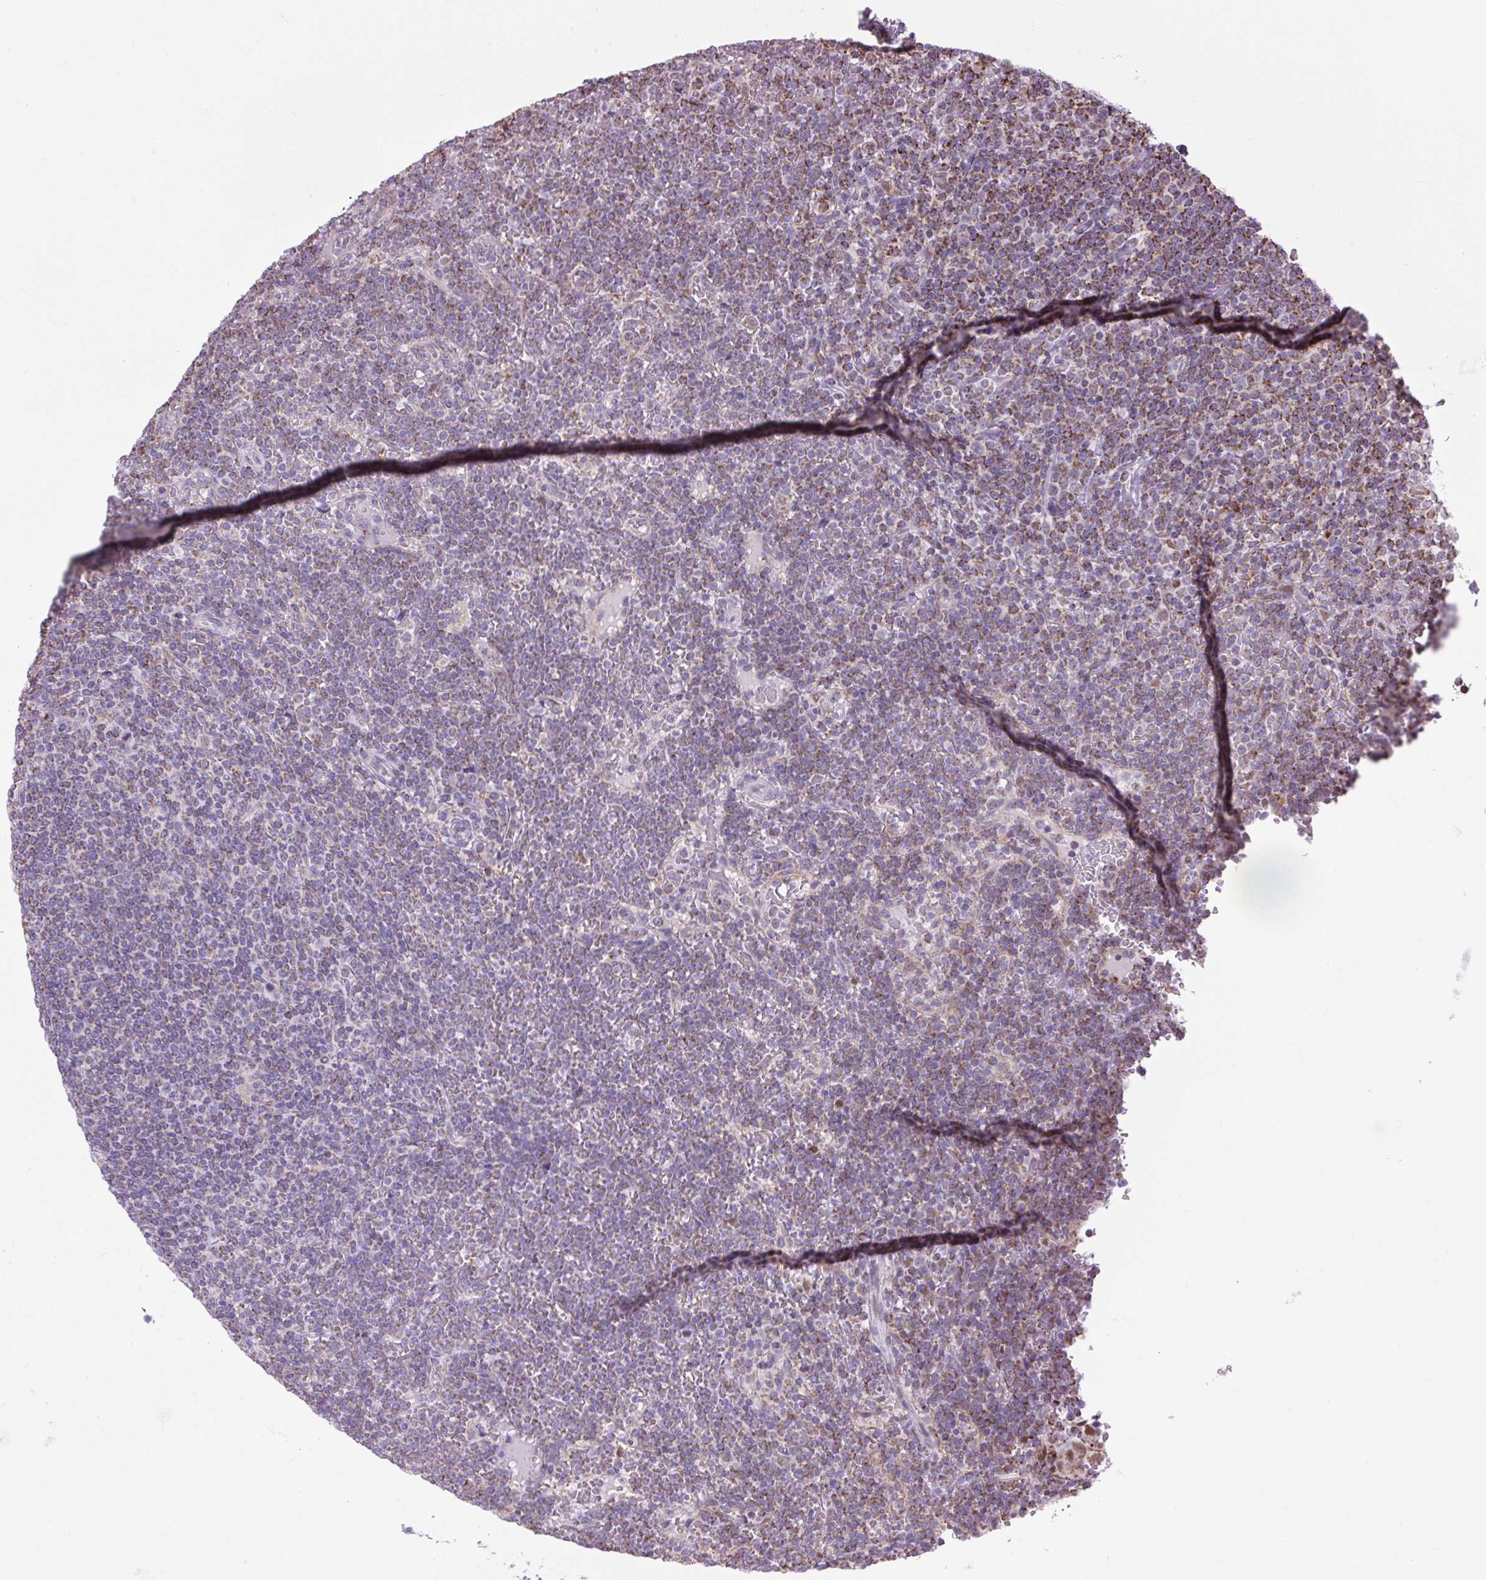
{"staining": {"intensity": "moderate", "quantity": "25%-75%", "location": "cytoplasmic/membranous"}, "tissue": "lymphoma", "cell_type": "Tumor cells", "image_type": "cancer", "snomed": [{"axis": "morphology", "description": "Malignant lymphoma, non-Hodgkin's type, Low grade"}, {"axis": "topography", "description": "Spleen"}], "caption": "This image reveals low-grade malignant lymphoma, non-Hodgkin's type stained with IHC to label a protein in brown. The cytoplasmic/membranous of tumor cells show moderate positivity for the protein. Nuclei are counter-stained blue.", "gene": "SCO2", "patient": {"sex": "female", "age": 19}}